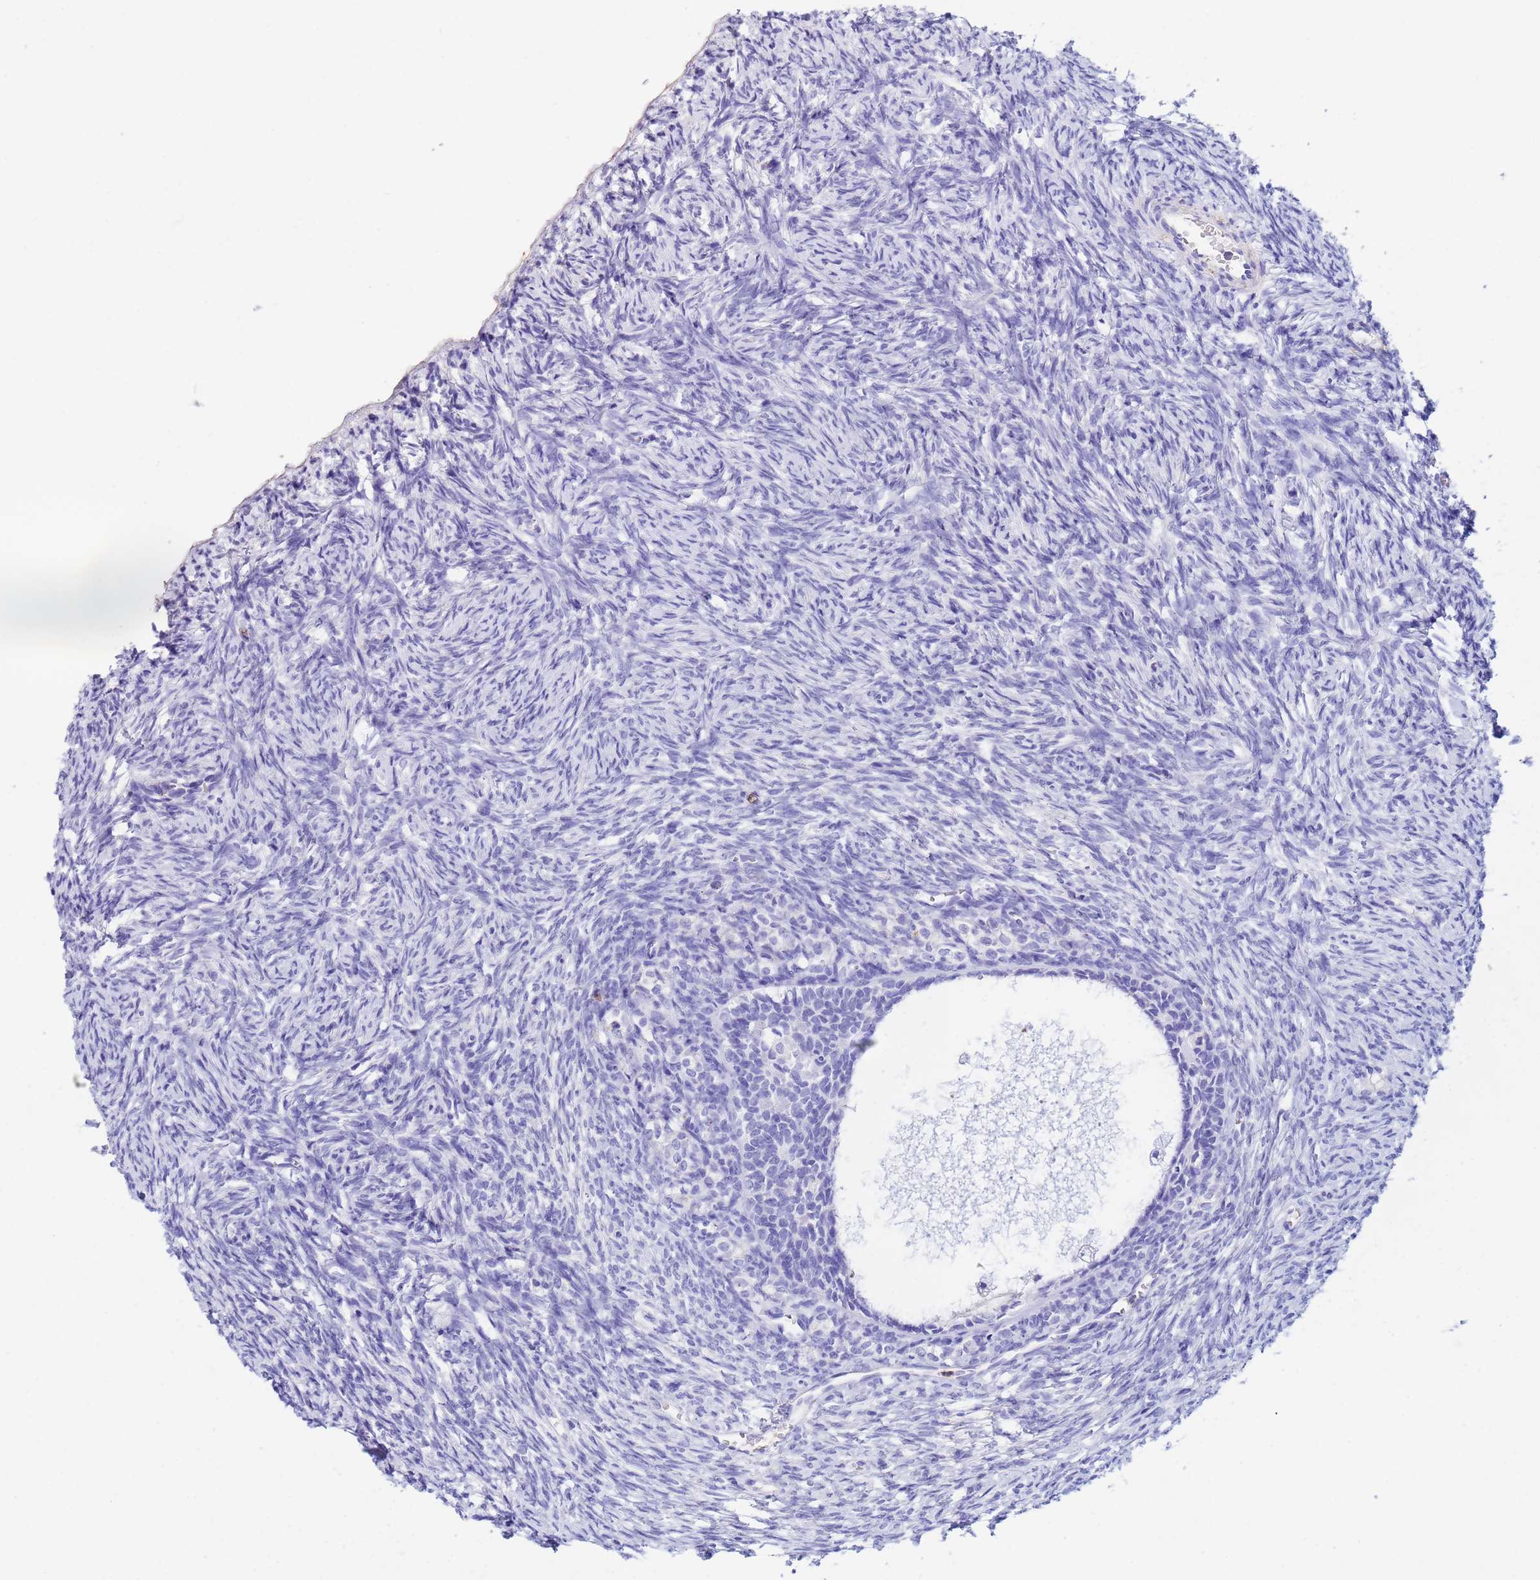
{"staining": {"intensity": "negative", "quantity": "none", "location": "none"}, "tissue": "ovary", "cell_type": "Follicle cells", "image_type": "normal", "snomed": [{"axis": "morphology", "description": "Normal tissue, NOS"}, {"axis": "topography", "description": "Ovary"}], "caption": "Immunohistochemical staining of normal human ovary demonstrates no significant expression in follicle cells. (Stains: DAB IHC with hematoxylin counter stain, Microscopy: brightfield microscopy at high magnification).", "gene": "CSTB", "patient": {"sex": "female", "age": 51}}